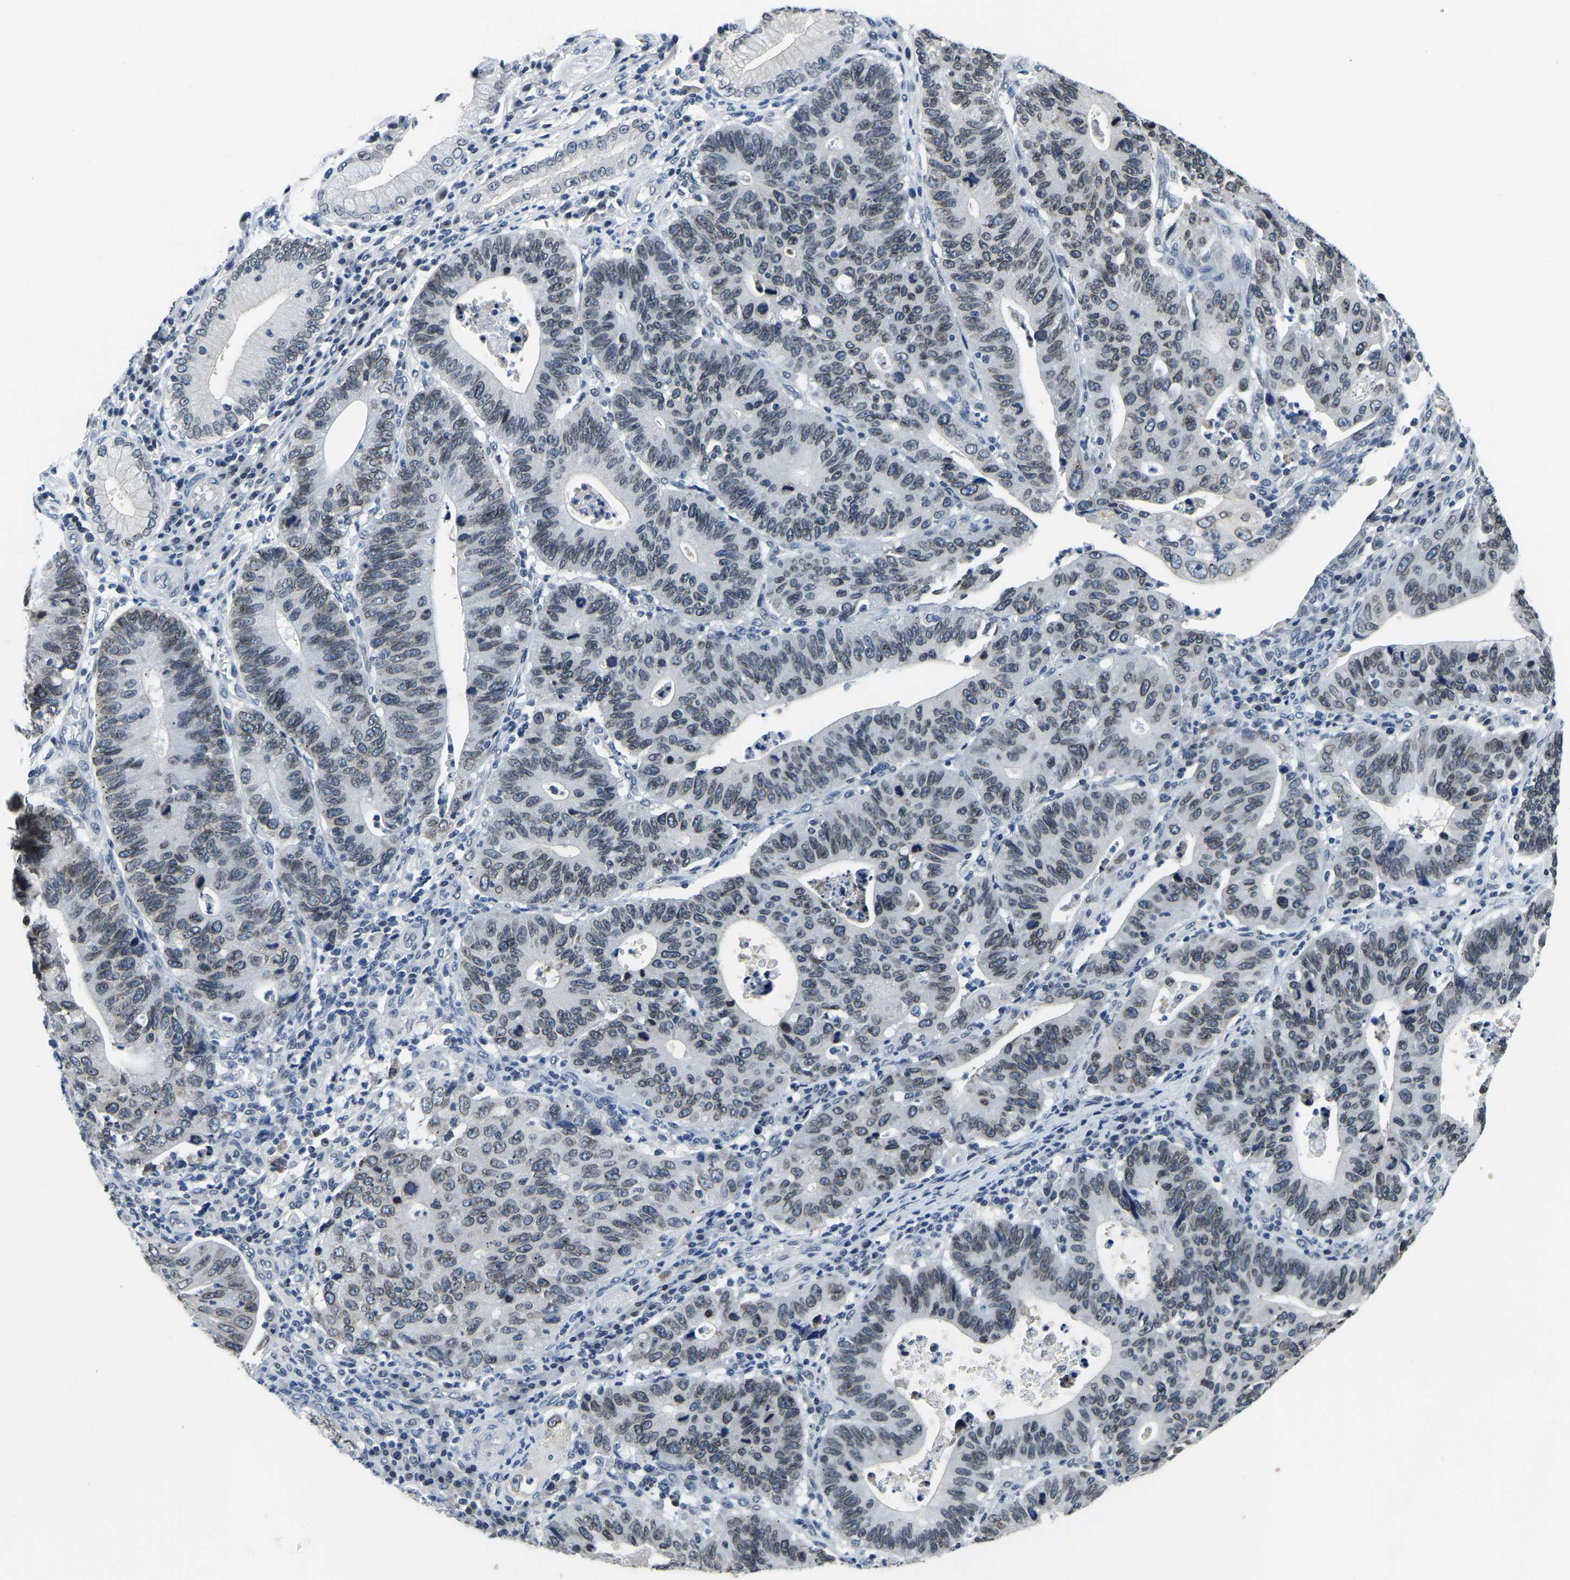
{"staining": {"intensity": "weak", "quantity": ">75%", "location": "cytoplasmic/membranous,nuclear"}, "tissue": "stomach cancer", "cell_type": "Tumor cells", "image_type": "cancer", "snomed": [{"axis": "morphology", "description": "Adenocarcinoma, NOS"}, {"axis": "topography", "description": "Stomach"}], "caption": "Adenocarcinoma (stomach) tissue reveals weak cytoplasmic/membranous and nuclear expression in approximately >75% of tumor cells (DAB IHC with brightfield microscopy, high magnification).", "gene": "RANBP2", "patient": {"sex": "male", "age": 59}}